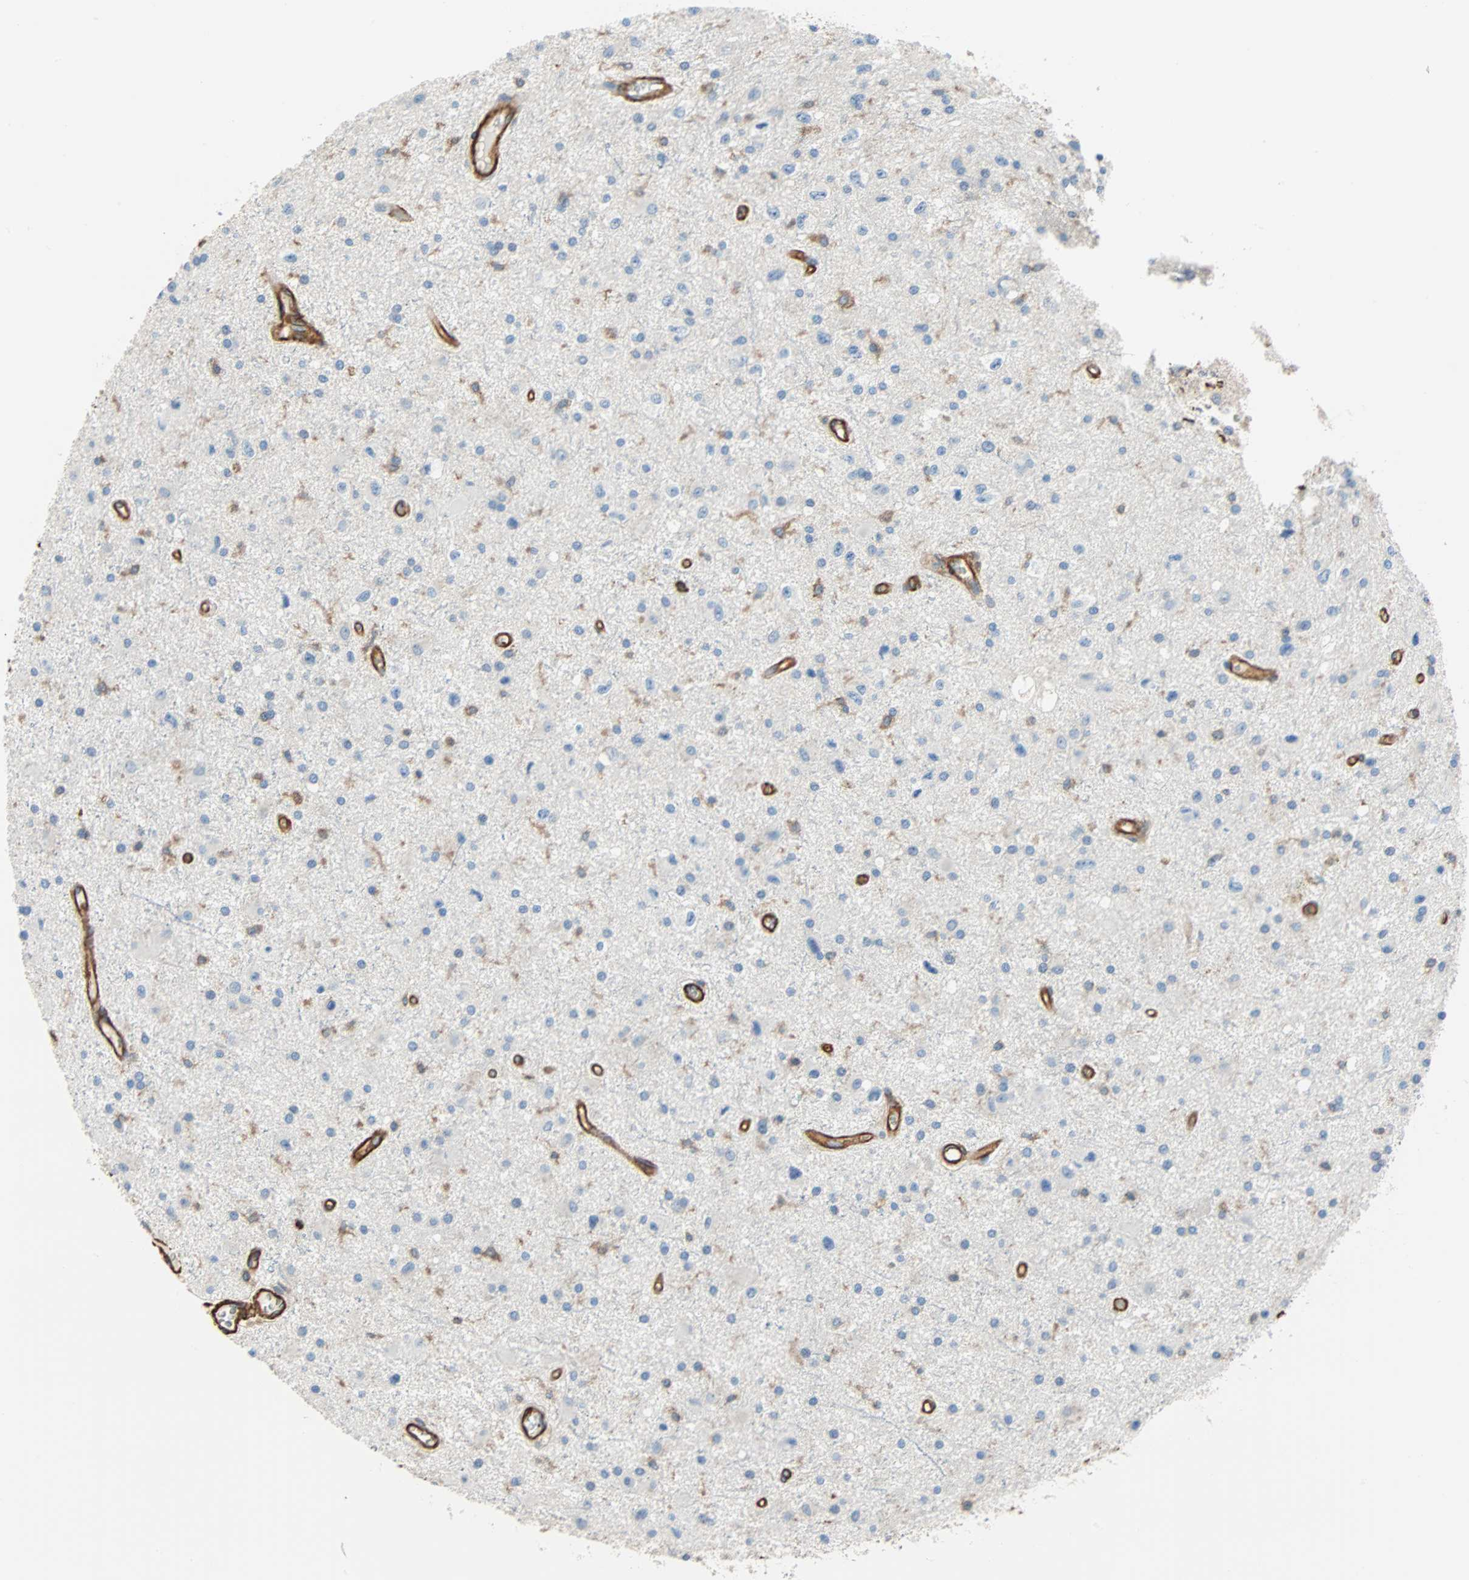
{"staining": {"intensity": "moderate", "quantity": "<25%", "location": "cytoplasmic/membranous"}, "tissue": "glioma", "cell_type": "Tumor cells", "image_type": "cancer", "snomed": [{"axis": "morphology", "description": "Glioma, malignant, Low grade"}, {"axis": "topography", "description": "Brain"}], "caption": "This image reveals IHC staining of low-grade glioma (malignant), with low moderate cytoplasmic/membranous staining in approximately <25% of tumor cells.", "gene": "GALNT10", "patient": {"sex": "male", "age": 58}}